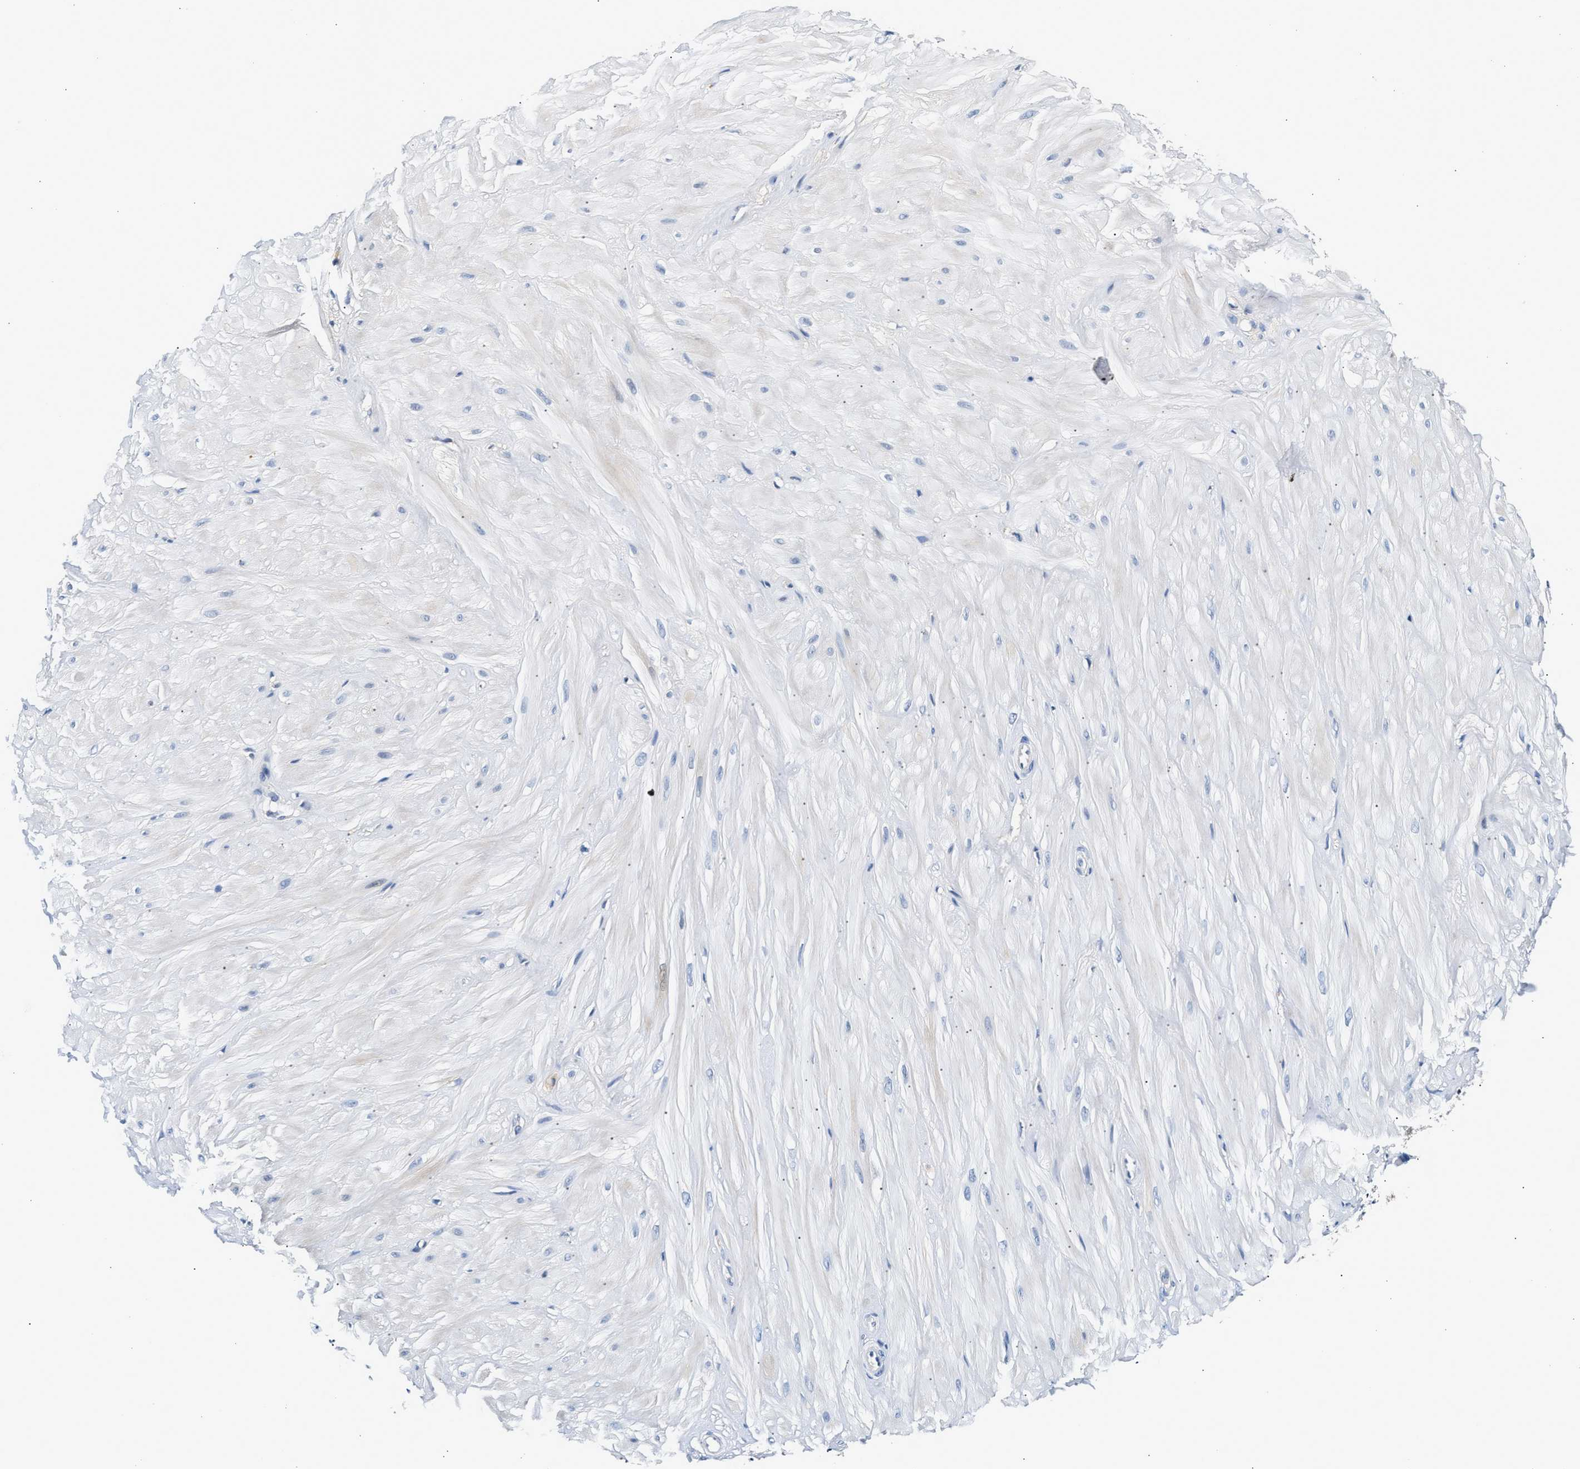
{"staining": {"intensity": "negative", "quantity": "none", "location": "none"}, "tissue": "adipose tissue", "cell_type": "Adipocytes", "image_type": "normal", "snomed": [{"axis": "morphology", "description": "Normal tissue, NOS"}, {"axis": "topography", "description": "Adipose tissue"}, {"axis": "topography", "description": "Vascular tissue"}, {"axis": "topography", "description": "Peripheral nerve tissue"}], "caption": "High magnification brightfield microscopy of benign adipose tissue stained with DAB (brown) and counterstained with hematoxylin (blue): adipocytes show no significant positivity. Brightfield microscopy of IHC stained with DAB (brown) and hematoxylin (blue), captured at high magnification.", "gene": "MED22", "patient": {"sex": "male", "age": 25}}